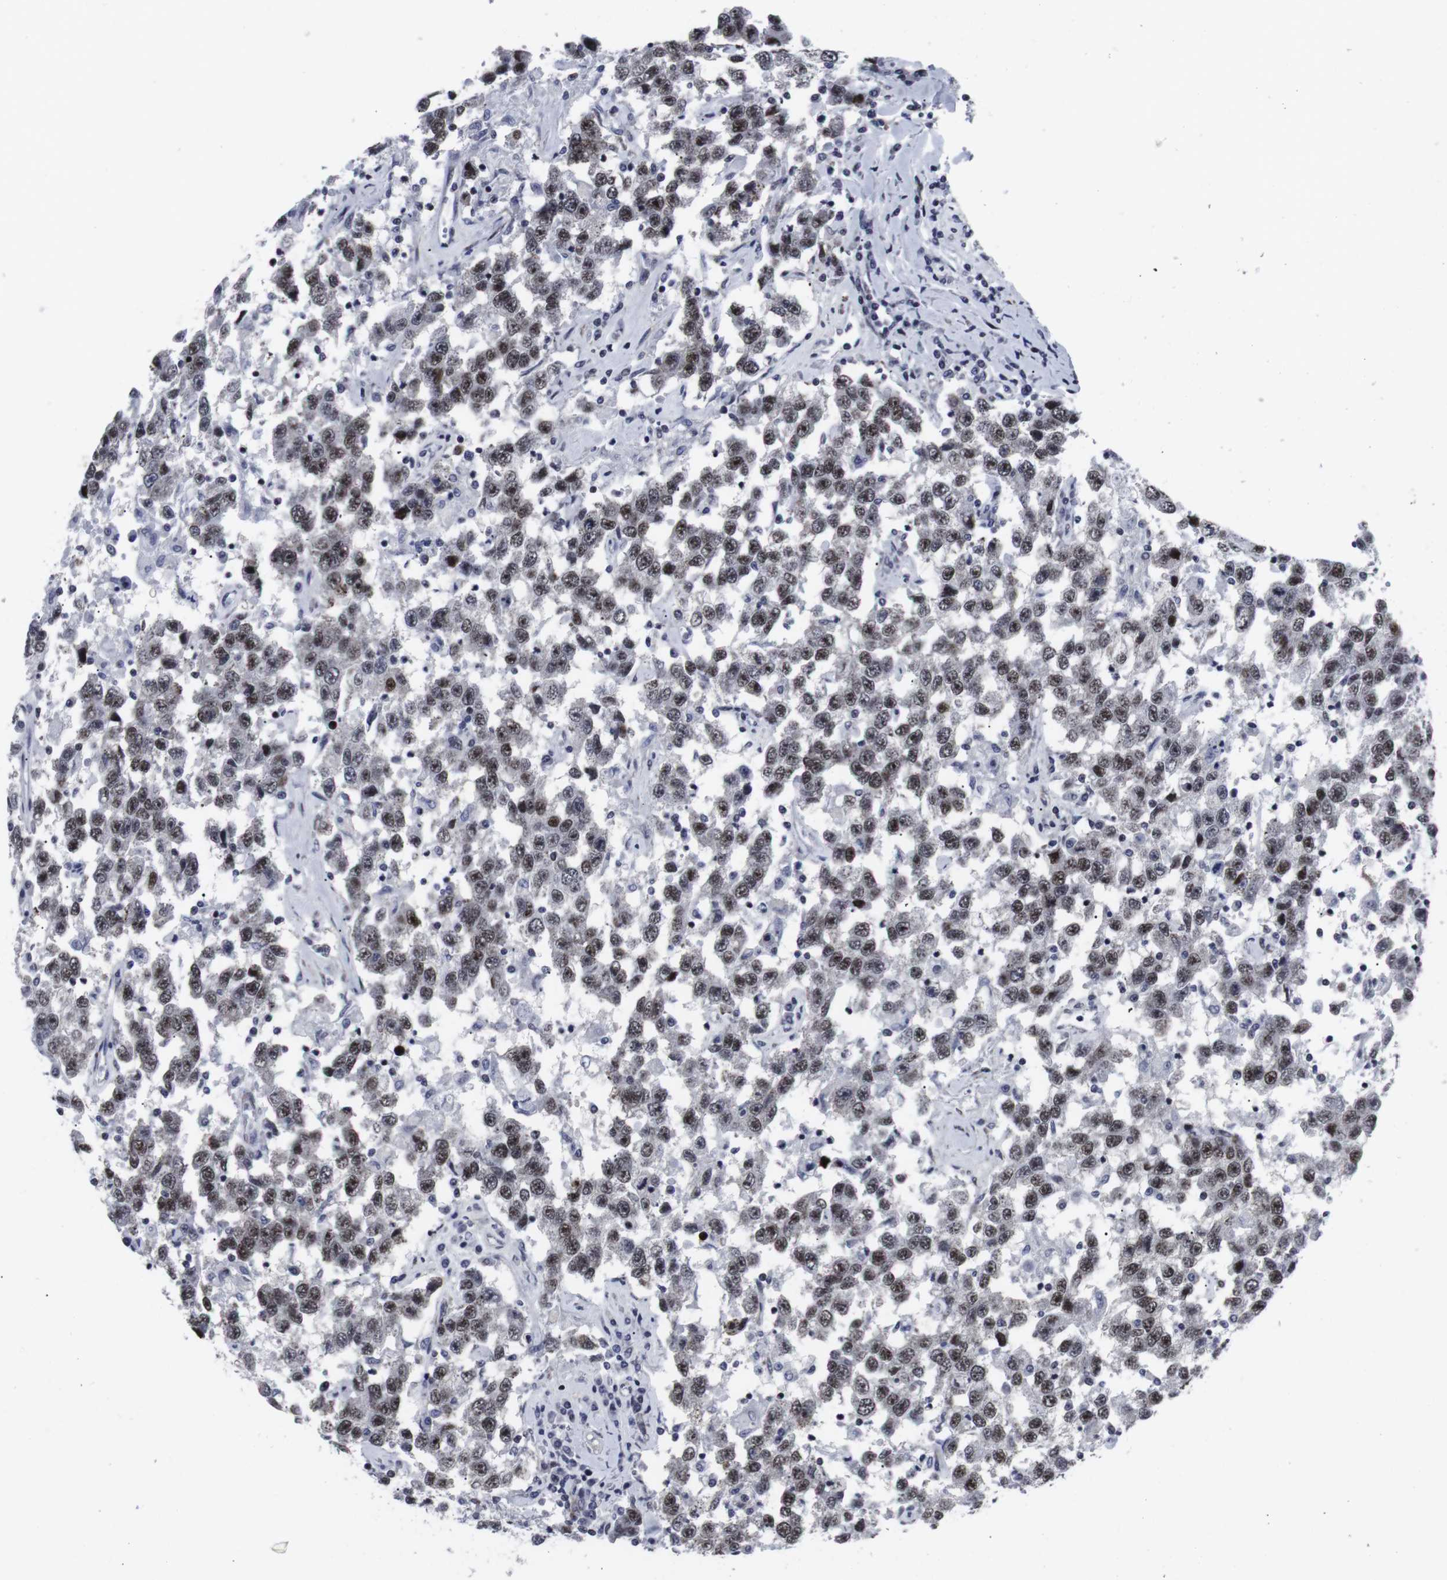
{"staining": {"intensity": "strong", "quantity": ">75%", "location": "nuclear"}, "tissue": "testis cancer", "cell_type": "Tumor cells", "image_type": "cancer", "snomed": [{"axis": "morphology", "description": "Seminoma, NOS"}, {"axis": "topography", "description": "Testis"}], "caption": "There is high levels of strong nuclear staining in tumor cells of seminoma (testis), as demonstrated by immunohistochemical staining (brown color).", "gene": "MLH1", "patient": {"sex": "male", "age": 41}}